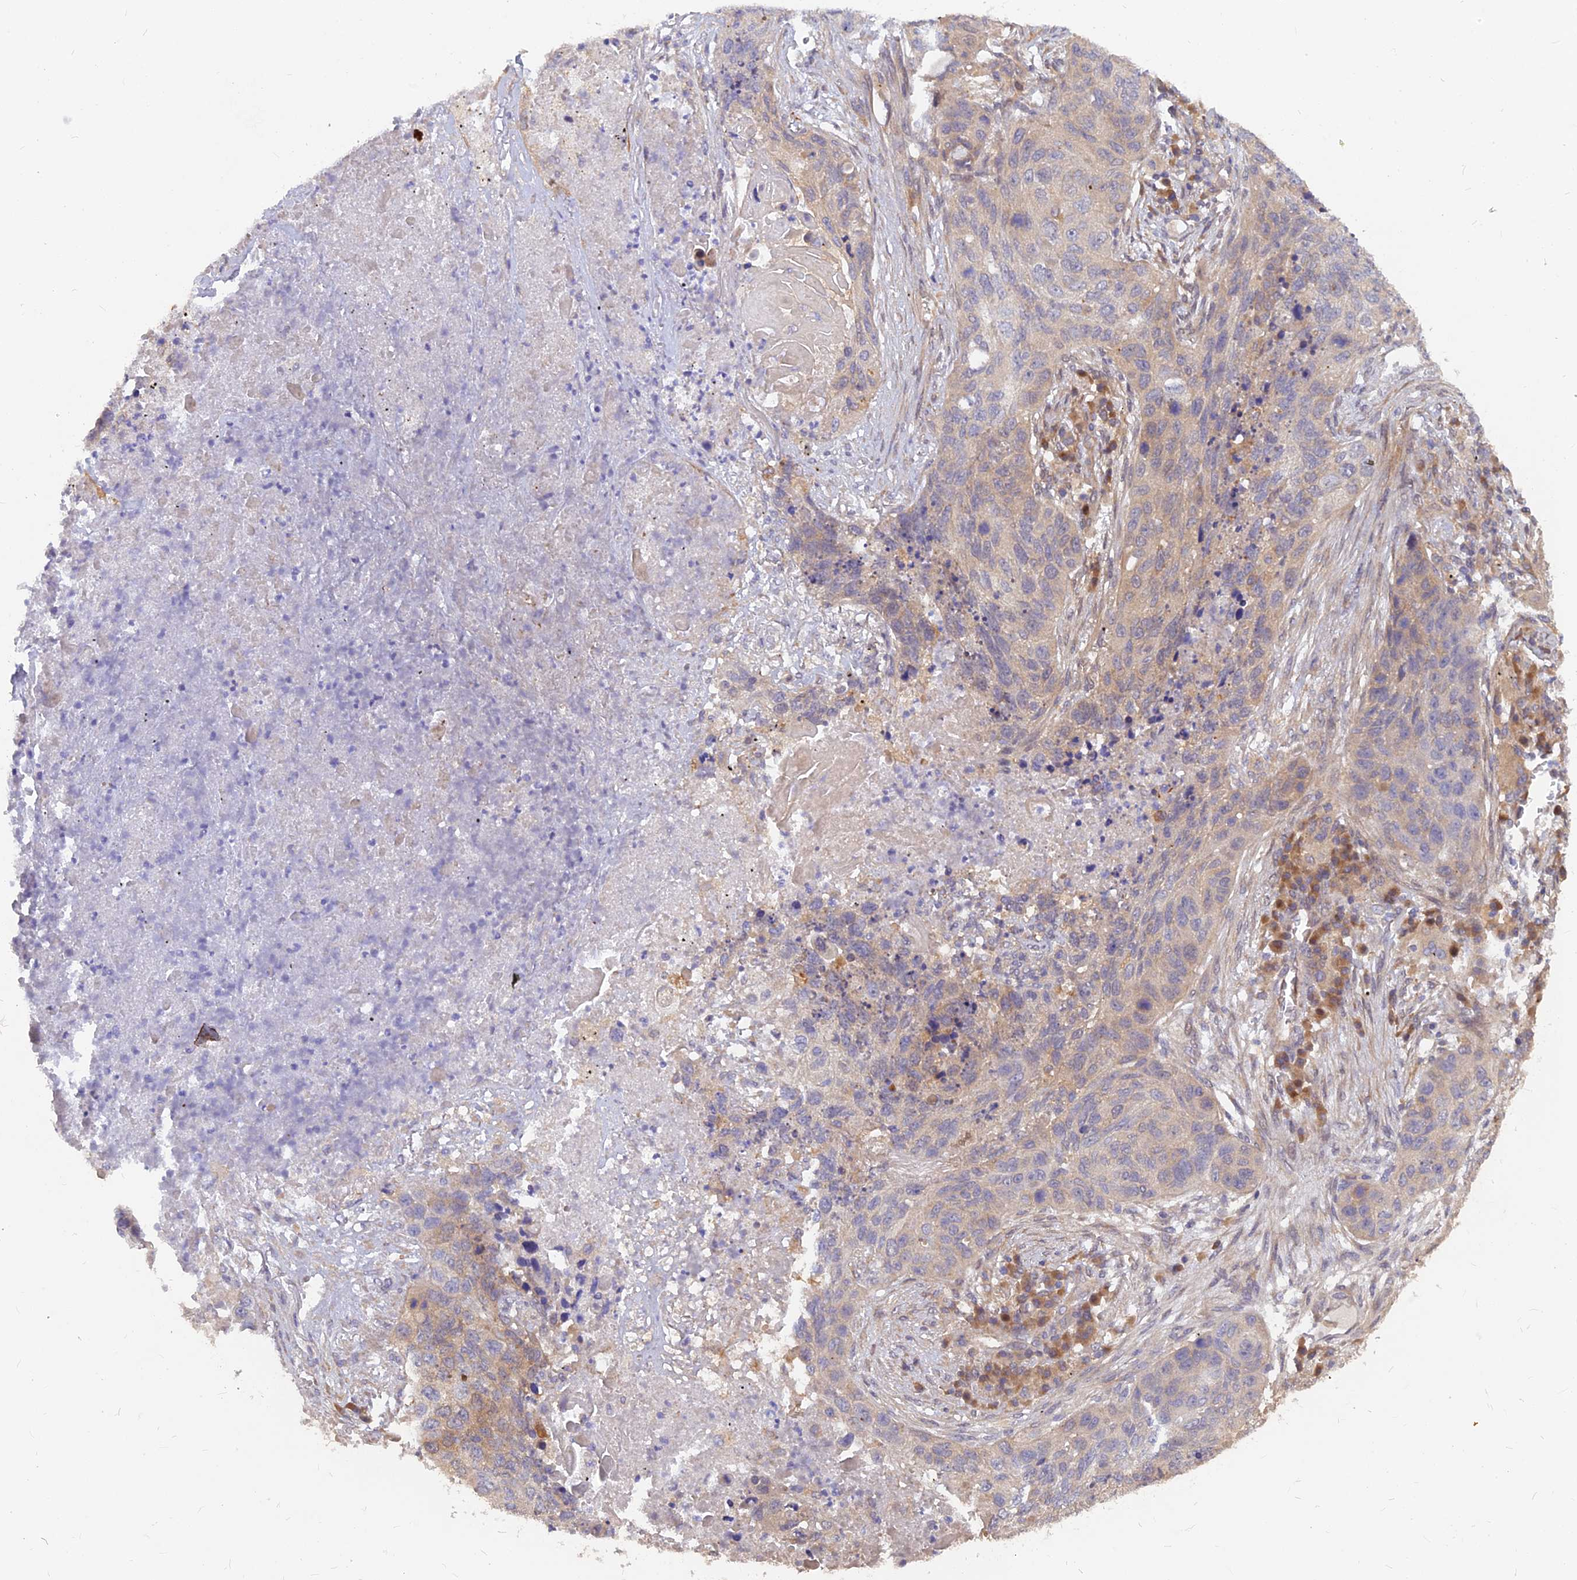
{"staining": {"intensity": "weak", "quantity": "<25%", "location": "cytoplasmic/membranous"}, "tissue": "lung cancer", "cell_type": "Tumor cells", "image_type": "cancer", "snomed": [{"axis": "morphology", "description": "Squamous cell carcinoma, NOS"}, {"axis": "topography", "description": "Lung"}], "caption": "Immunohistochemical staining of human lung cancer (squamous cell carcinoma) demonstrates no significant expression in tumor cells. The staining is performed using DAB (3,3'-diaminobenzidine) brown chromogen with nuclei counter-stained in using hematoxylin.", "gene": "ARL2BP", "patient": {"sex": "female", "age": 63}}